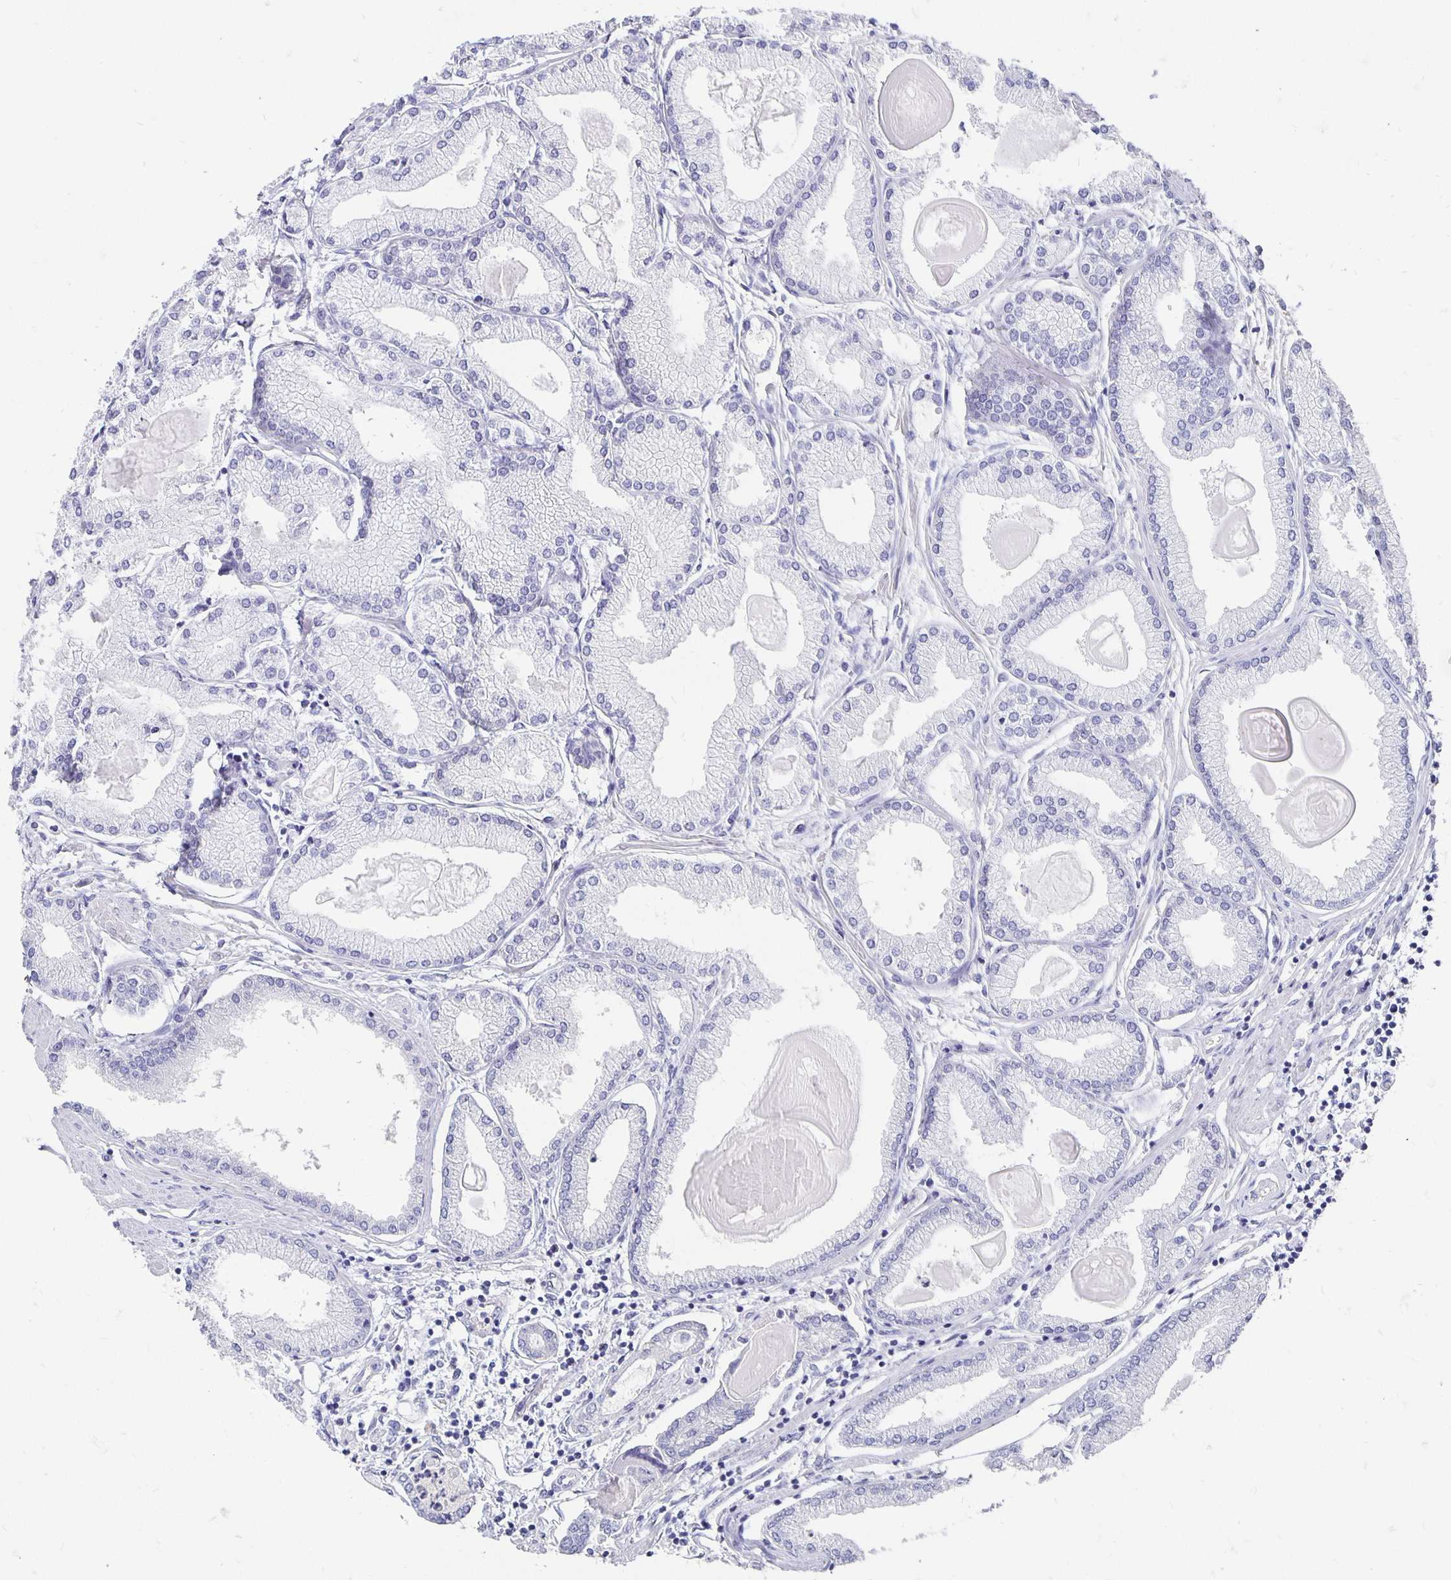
{"staining": {"intensity": "negative", "quantity": "none", "location": "none"}, "tissue": "prostate cancer", "cell_type": "Tumor cells", "image_type": "cancer", "snomed": [{"axis": "morphology", "description": "Adenocarcinoma, High grade"}, {"axis": "topography", "description": "Prostate"}], "caption": "IHC of prostate adenocarcinoma (high-grade) shows no expression in tumor cells.", "gene": "APOB", "patient": {"sex": "male", "age": 68}}